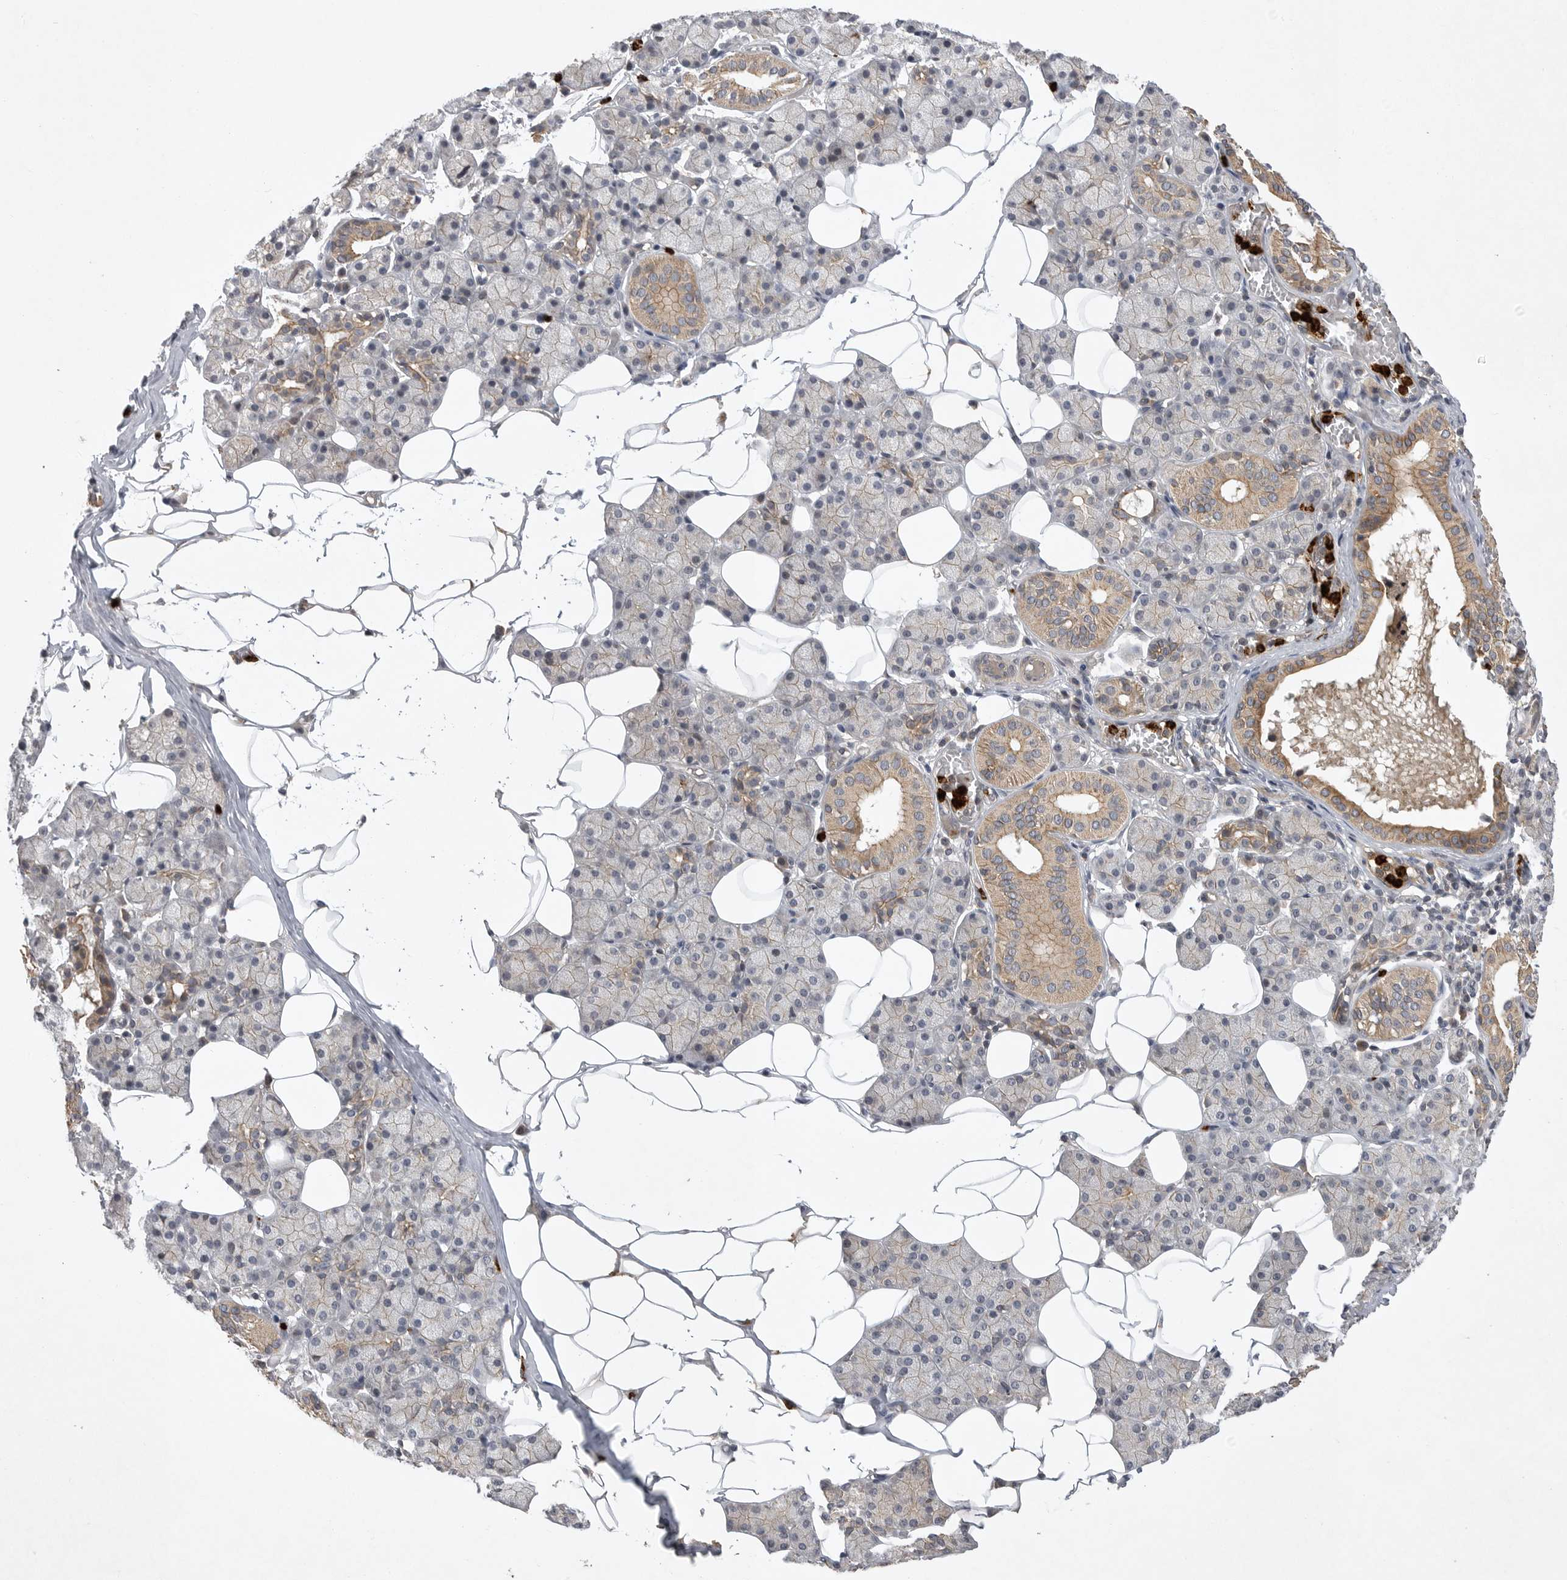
{"staining": {"intensity": "moderate", "quantity": "25%-75%", "location": "cytoplasmic/membranous"}, "tissue": "salivary gland", "cell_type": "Glandular cells", "image_type": "normal", "snomed": [{"axis": "morphology", "description": "Normal tissue, NOS"}, {"axis": "topography", "description": "Salivary gland"}], "caption": "Glandular cells exhibit moderate cytoplasmic/membranous staining in about 25%-75% of cells in normal salivary gland.", "gene": "UBE3D", "patient": {"sex": "female", "age": 33}}